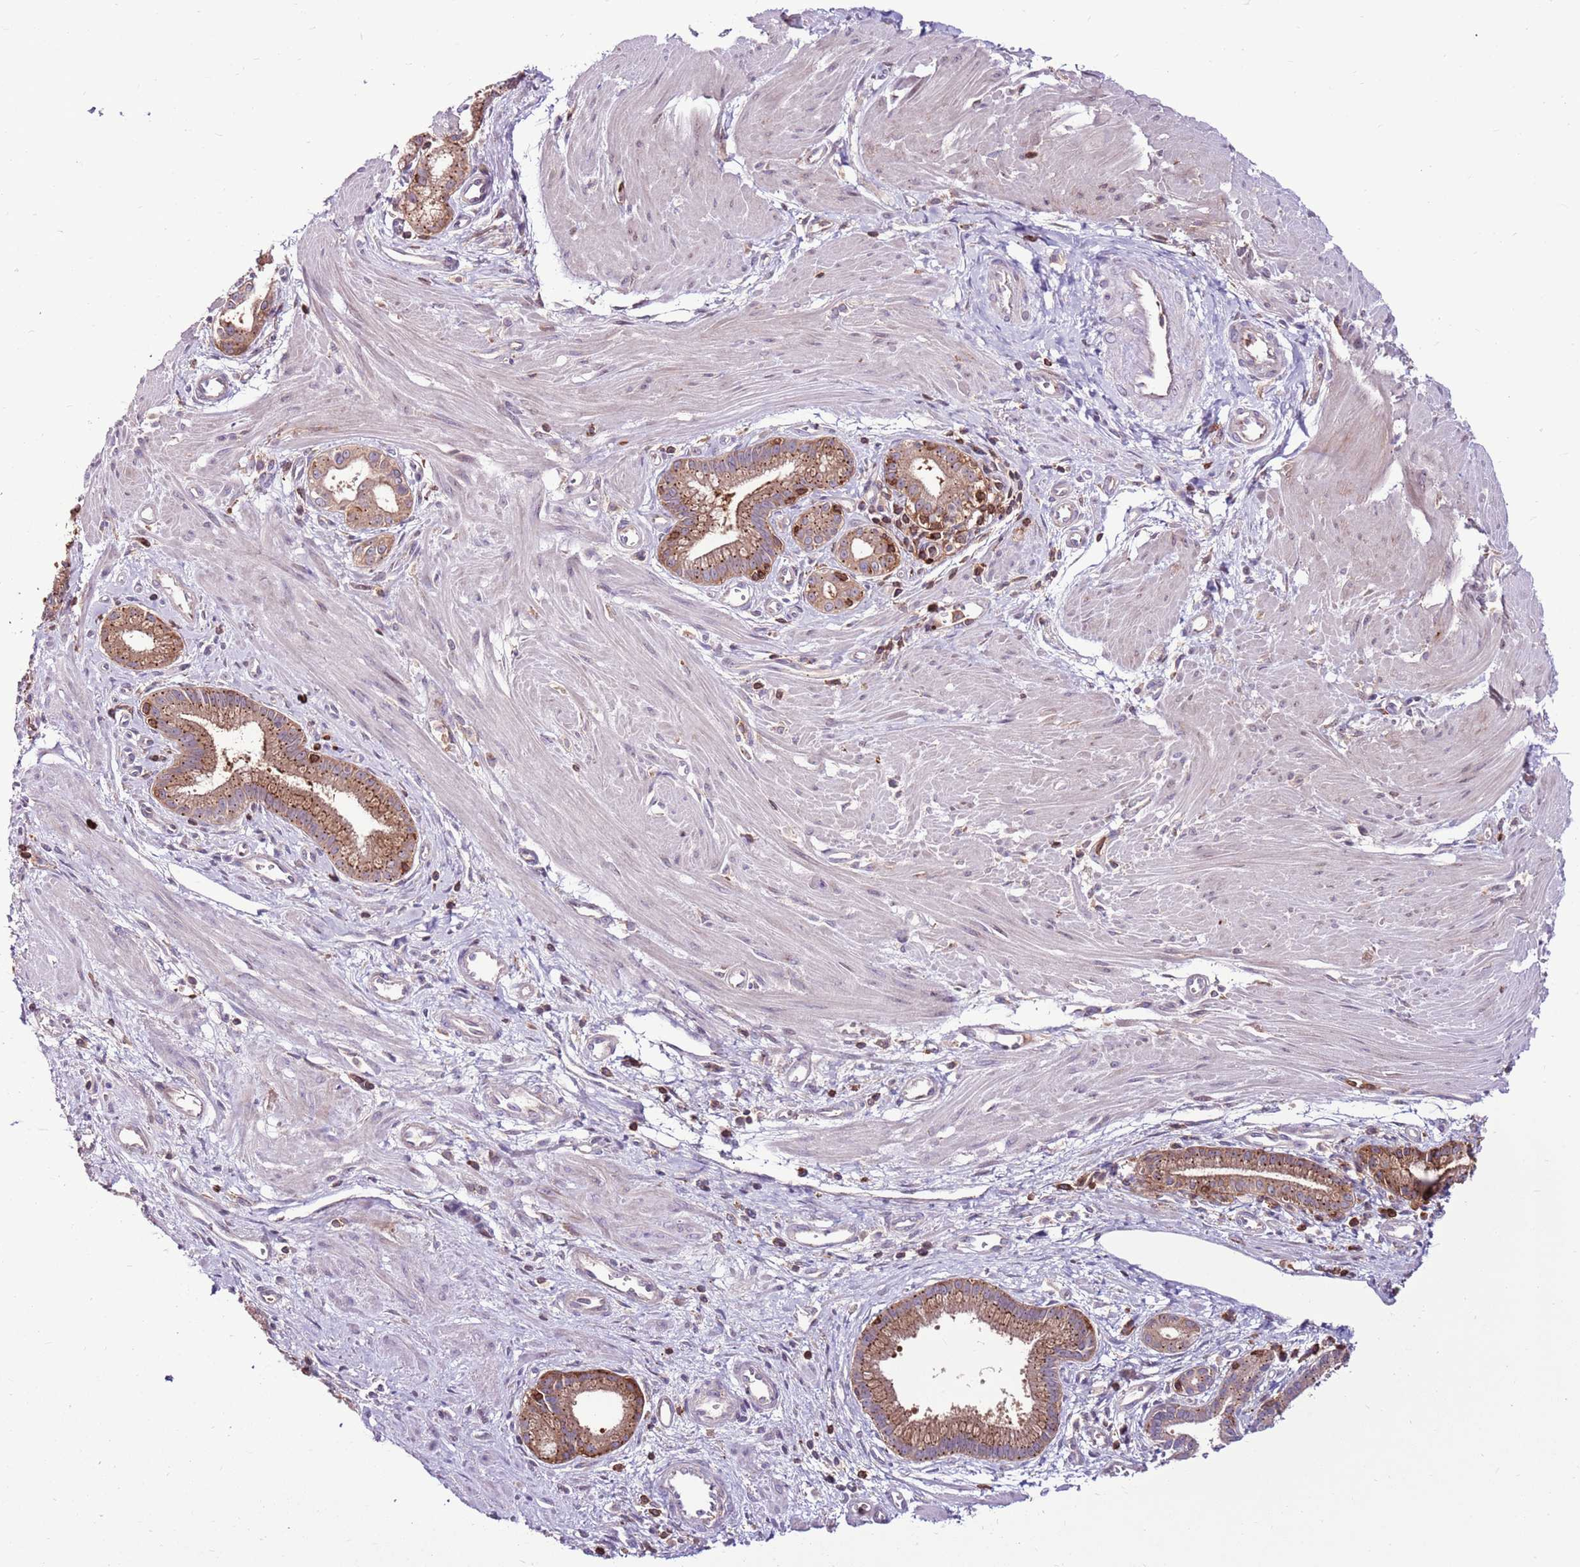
{"staining": {"intensity": "moderate", "quantity": ">75%", "location": "cytoplasmic/membranous"}, "tissue": "pancreatic cancer", "cell_type": "Tumor cells", "image_type": "cancer", "snomed": [{"axis": "morphology", "description": "Adenocarcinoma, NOS"}, {"axis": "topography", "description": "Pancreas"}], "caption": "There is medium levels of moderate cytoplasmic/membranous expression in tumor cells of adenocarcinoma (pancreatic), as demonstrated by immunohistochemical staining (brown color).", "gene": "ZSWIM1", "patient": {"sex": "male", "age": 78}}